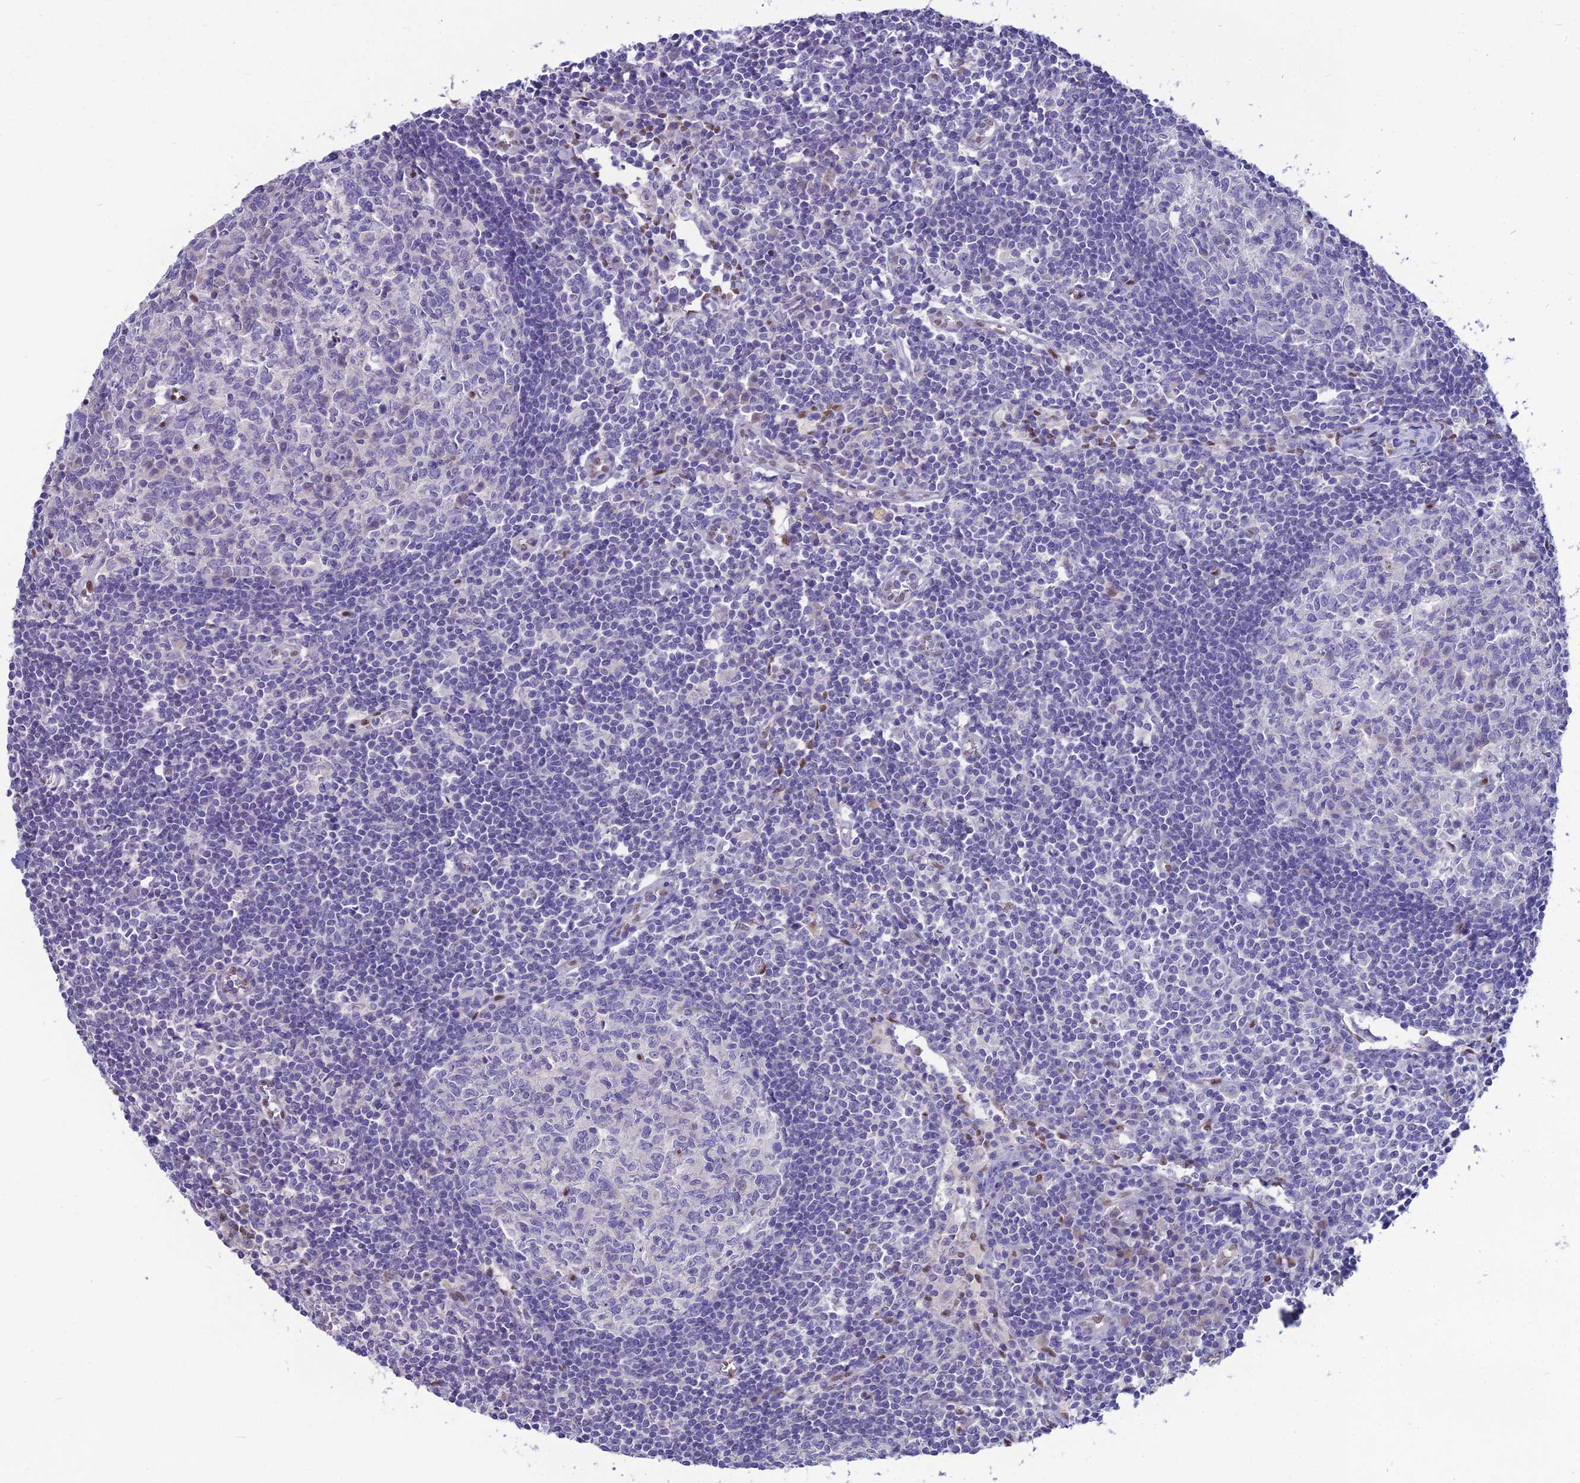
{"staining": {"intensity": "negative", "quantity": "none", "location": "none"}, "tissue": "lymph node", "cell_type": "Germinal center cells", "image_type": "normal", "snomed": [{"axis": "morphology", "description": "Normal tissue, NOS"}, {"axis": "topography", "description": "Lymph node"}], "caption": "An immunohistochemistry image of normal lymph node is shown. There is no staining in germinal center cells of lymph node.", "gene": "NOVA2", "patient": {"sex": "female", "age": 55}}